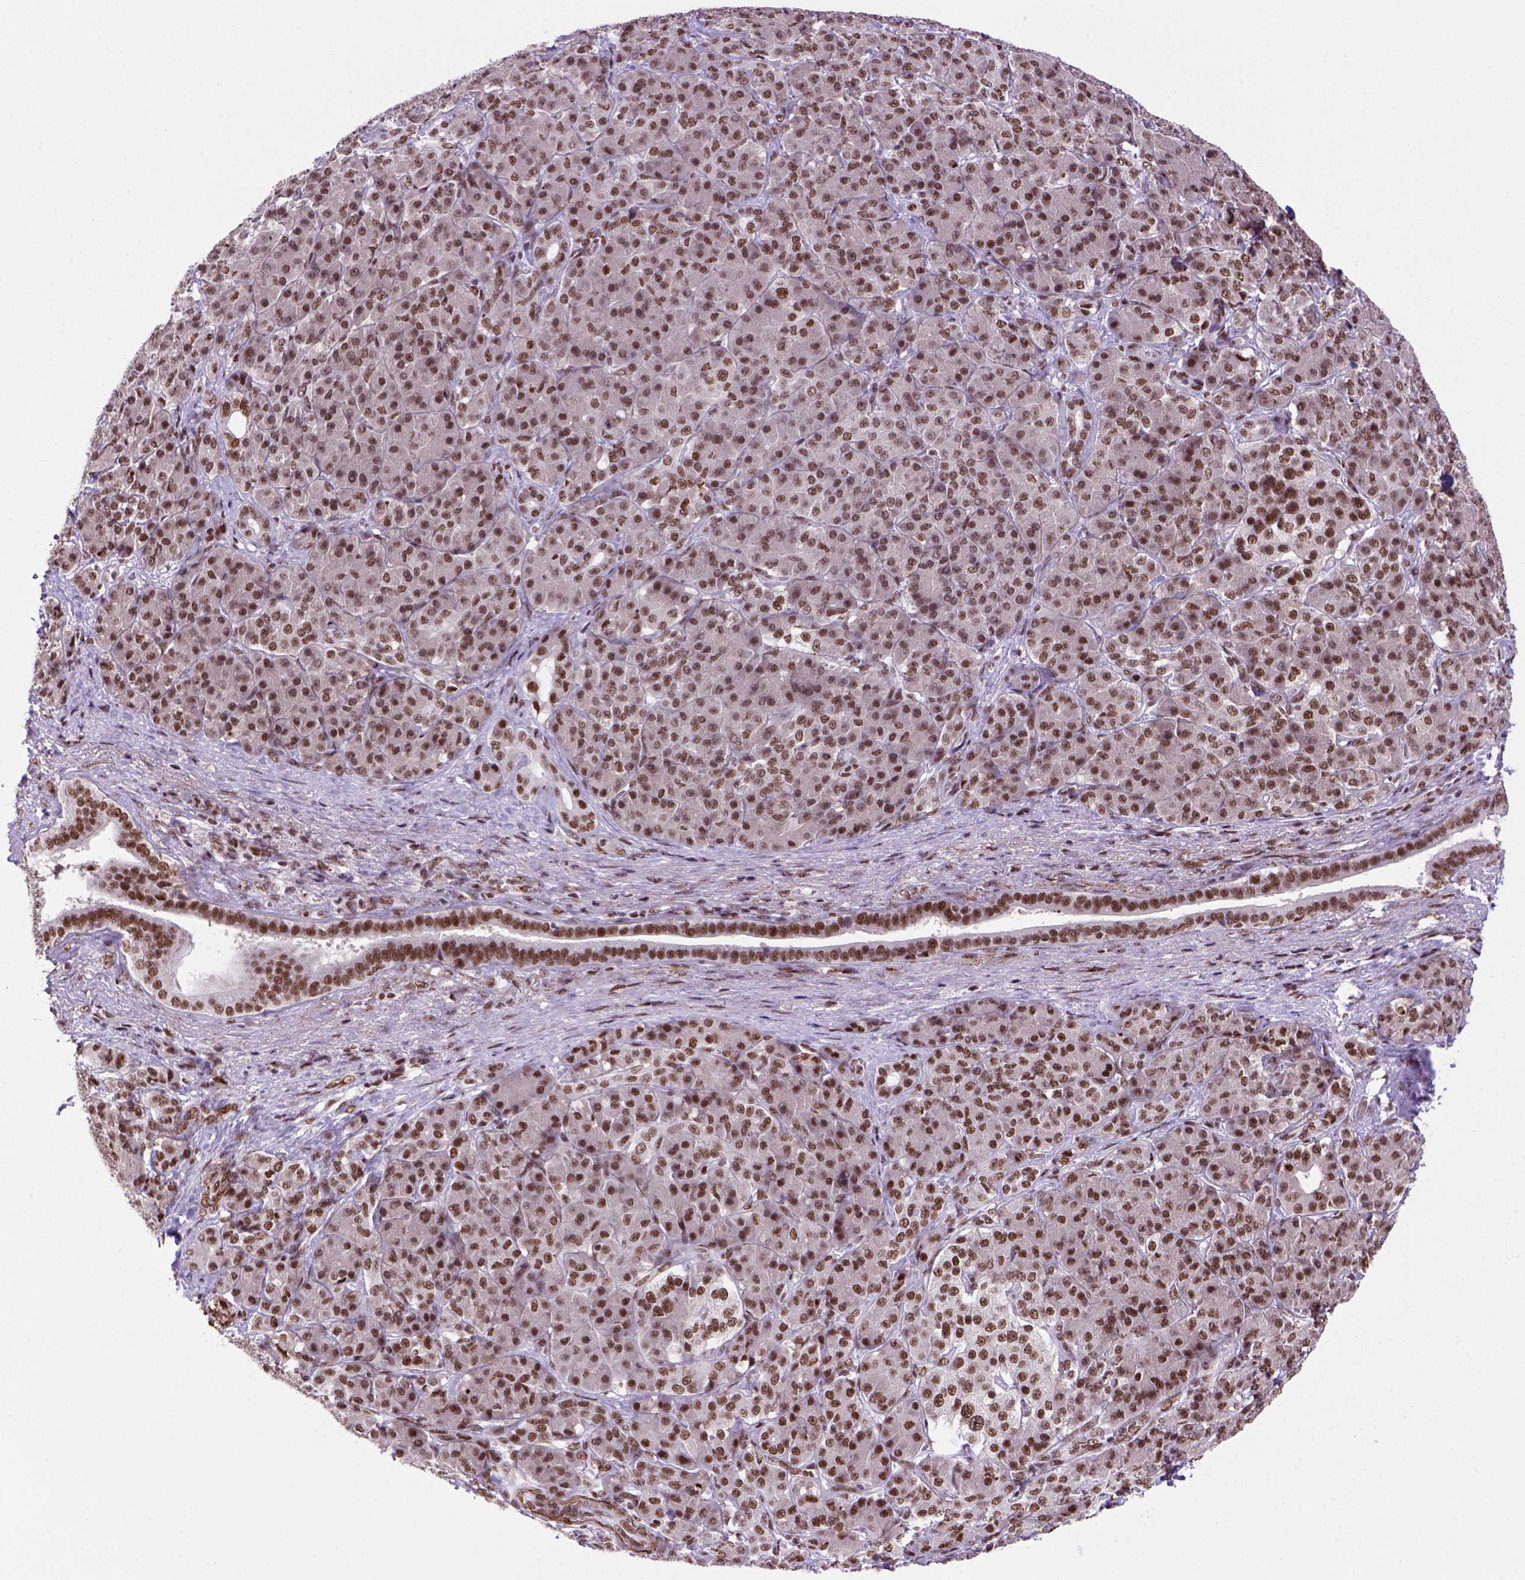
{"staining": {"intensity": "moderate", "quantity": ">75%", "location": "nuclear"}, "tissue": "pancreatic cancer", "cell_type": "Tumor cells", "image_type": "cancer", "snomed": [{"axis": "morphology", "description": "Normal tissue, NOS"}, {"axis": "morphology", "description": "Inflammation, NOS"}, {"axis": "morphology", "description": "Adenocarcinoma, NOS"}, {"axis": "topography", "description": "Pancreas"}], "caption": "Immunohistochemistry (IHC) of pancreatic cancer (adenocarcinoma) shows medium levels of moderate nuclear expression in about >75% of tumor cells. The protein is shown in brown color, while the nuclei are stained blue.", "gene": "NSMCE2", "patient": {"sex": "male", "age": 57}}